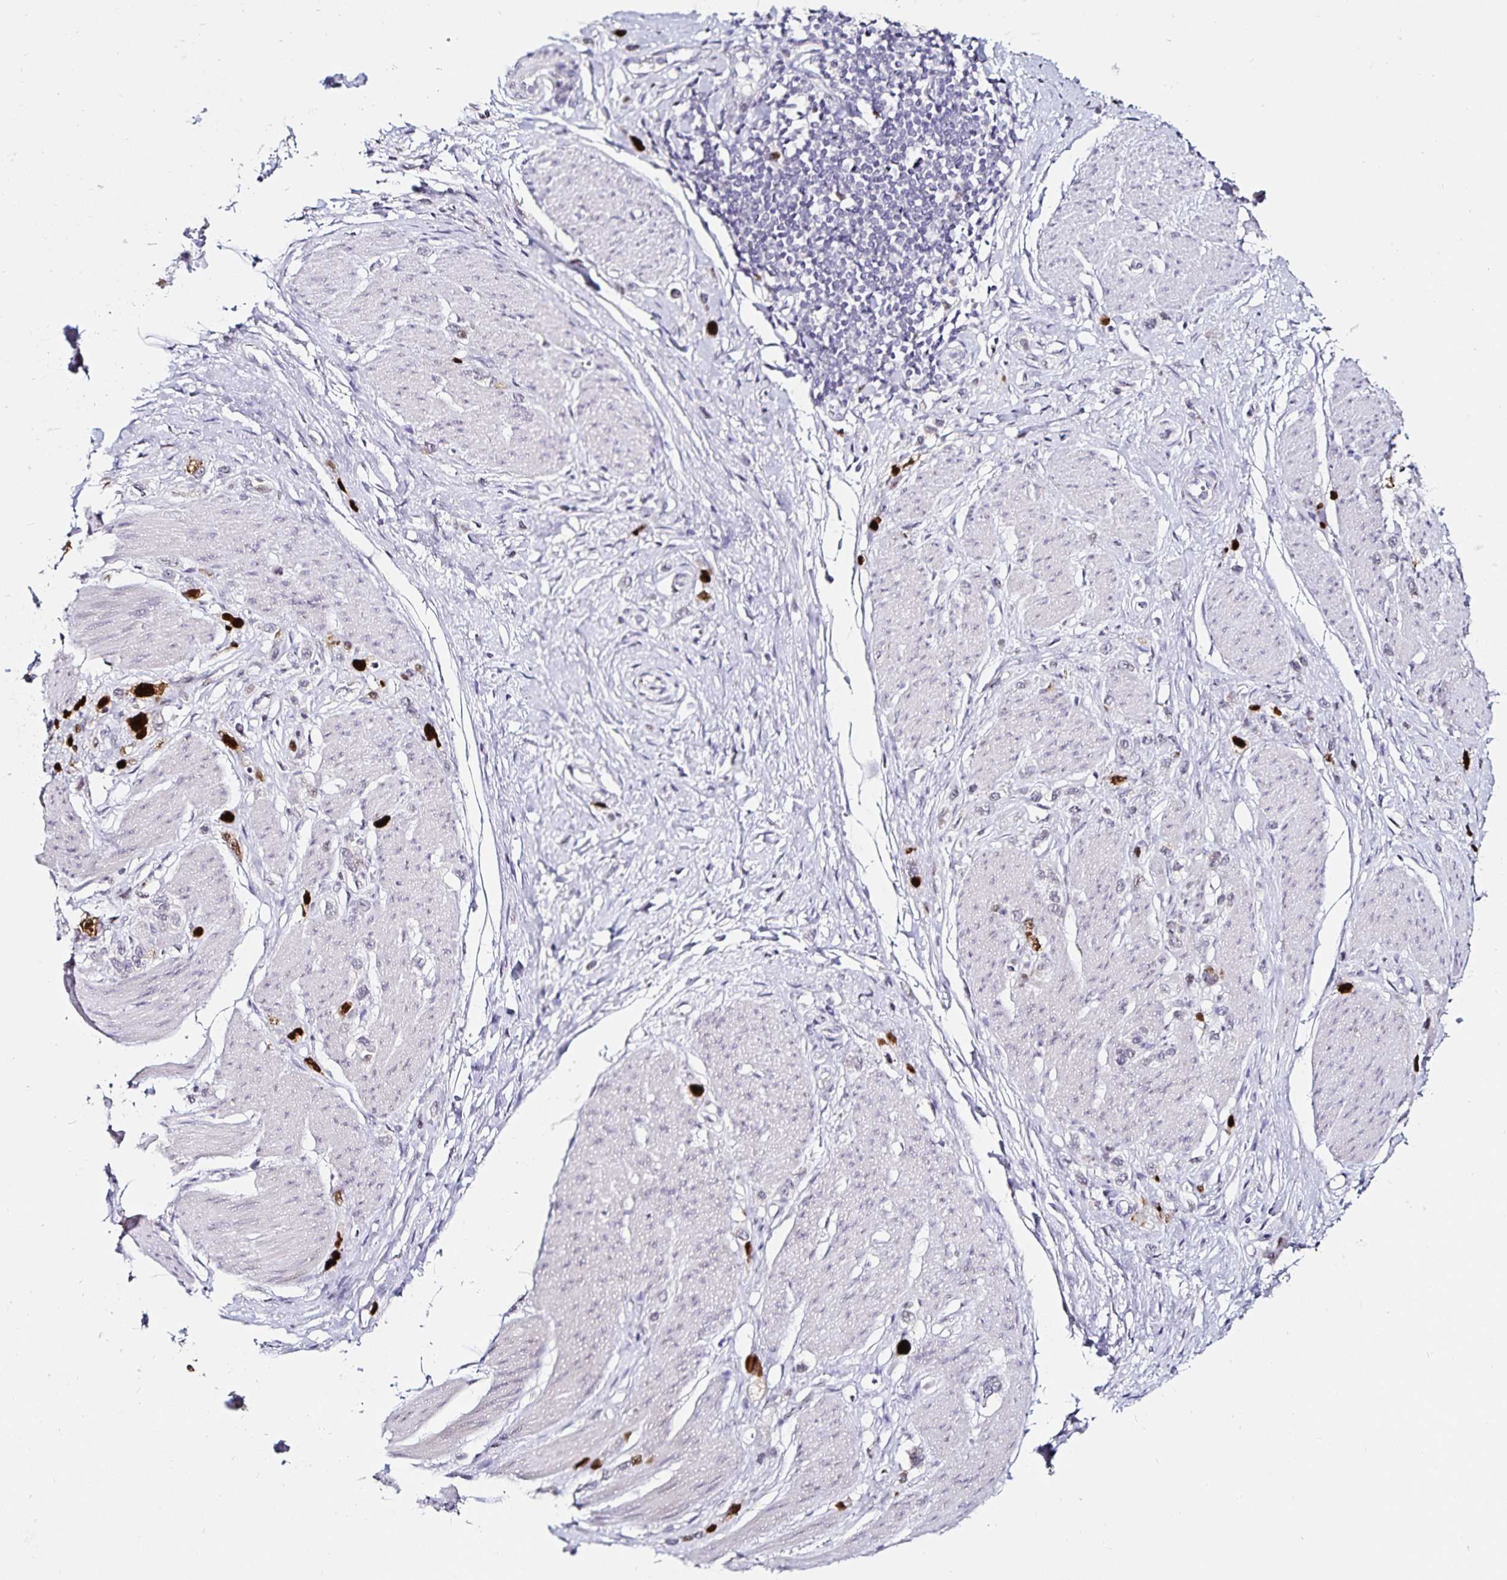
{"staining": {"intensity": "strong", "quantity": "<25%", "location": "nuclear"}, "tissue": "stomach cancer", "cell_type": "Tumor cells", "image_type": "cancer", "snomed": [{"axis": "morphology", "description": "Adenocarcinoma, NOS"}, {"axis": "topography", "description": "Stomach"}], "caption": "Adenocarcinoma (stomach) stained for a protein (brown) exhibits strong nuclear positive staining in about <25% of tumor cells.", "gene": "ANLN", "patient": {"sex": "female", "age": 65}}